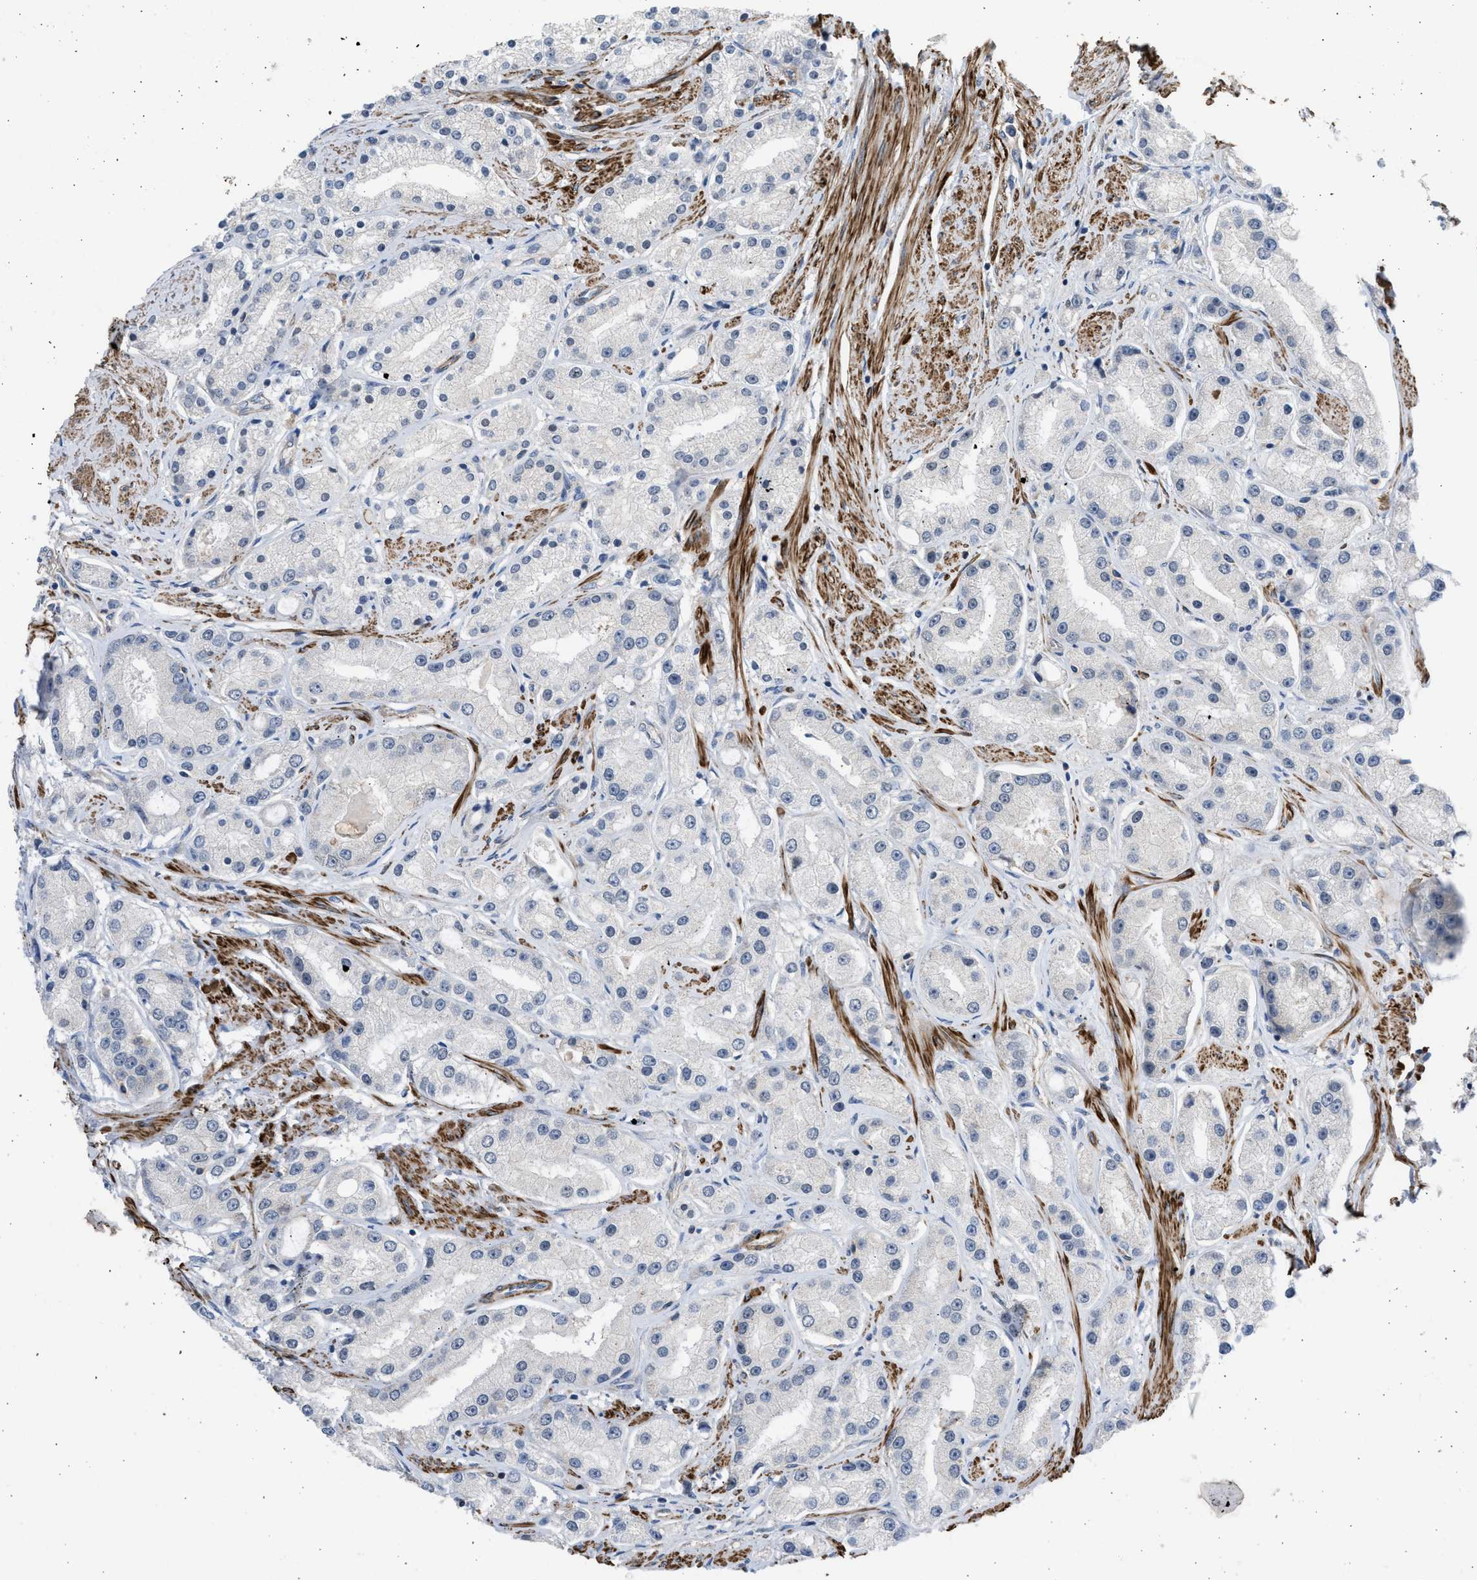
{"staining": {"intensity": "negative", "quantity": "none", "location": "none"}, "tissue": "prostate cancer", "cell_type": "Tumor cells", "image_type": "cancer", "snomed": [{"axis": "morphology", "description": "Adenocarcinoma, Low grade"}, {"axis": "topography", "description": "Prostate"}], "caption": "Tumor cells show no significant protein expression in prostate low-grade adenocarcinoma.", "gene": "PCNX3", "patient": {"sex": "male", "age": 63}}